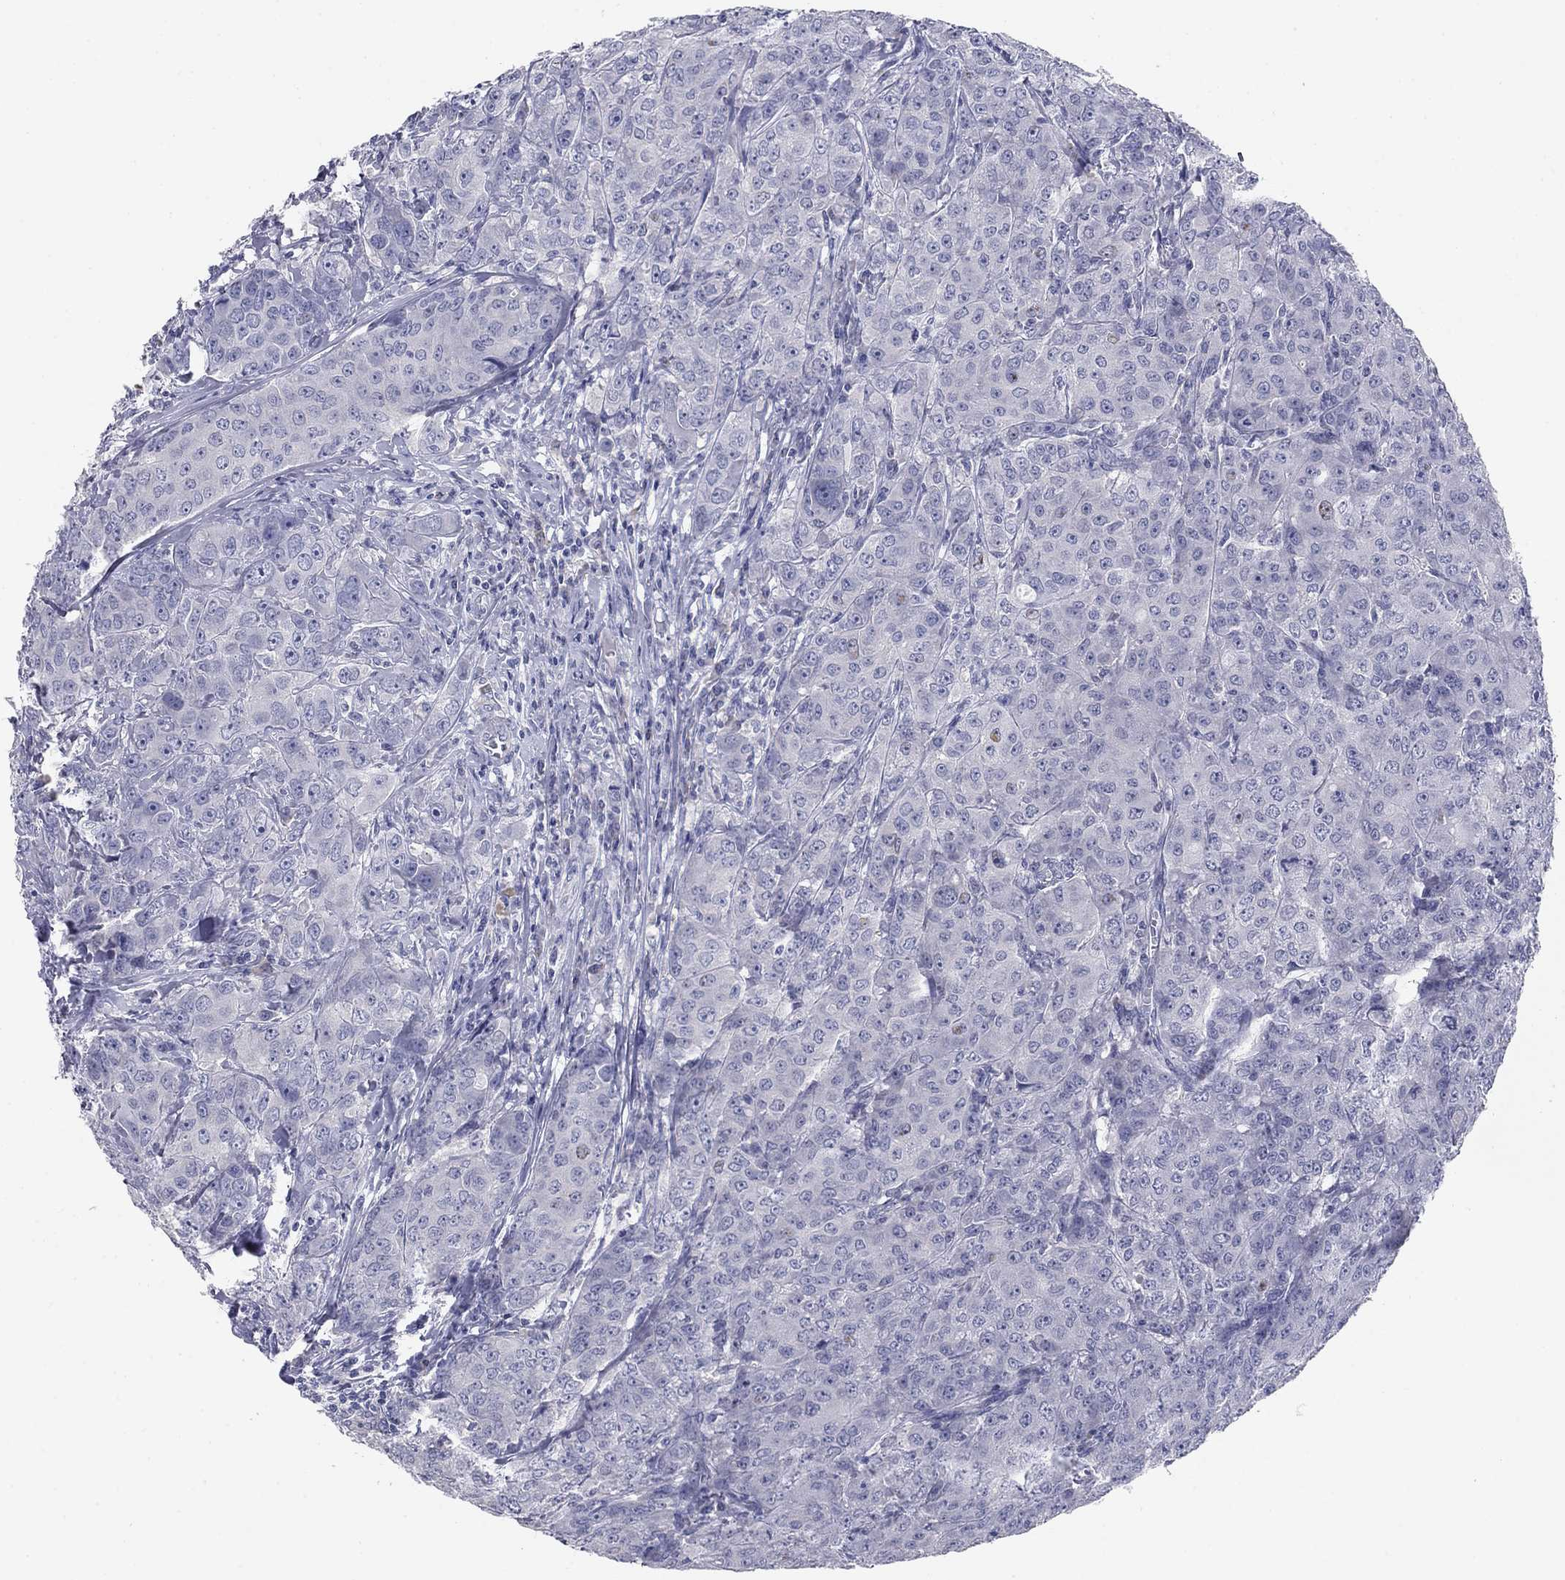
{"staining": {"intensity": "negative", "quantity": "none", "location": "none"}, "tissue": "breast cancer", "cell_type": "Tumor cells", "image_type": "cancer", "snomed": [{"axis": "morphology", "description": "Duct carcinoma"}, {"axis": "topography", "description": "Breast"}], "caption": "An immunohistochemistry (IHC) photomicrograph of breast infiltrating ductal carcinoma is shown. There is no staining in tumor cells of breast infiltrating ductal carcinoma.", "gene": "GRK7", "patient": {"sex": "female", "age": 43}}